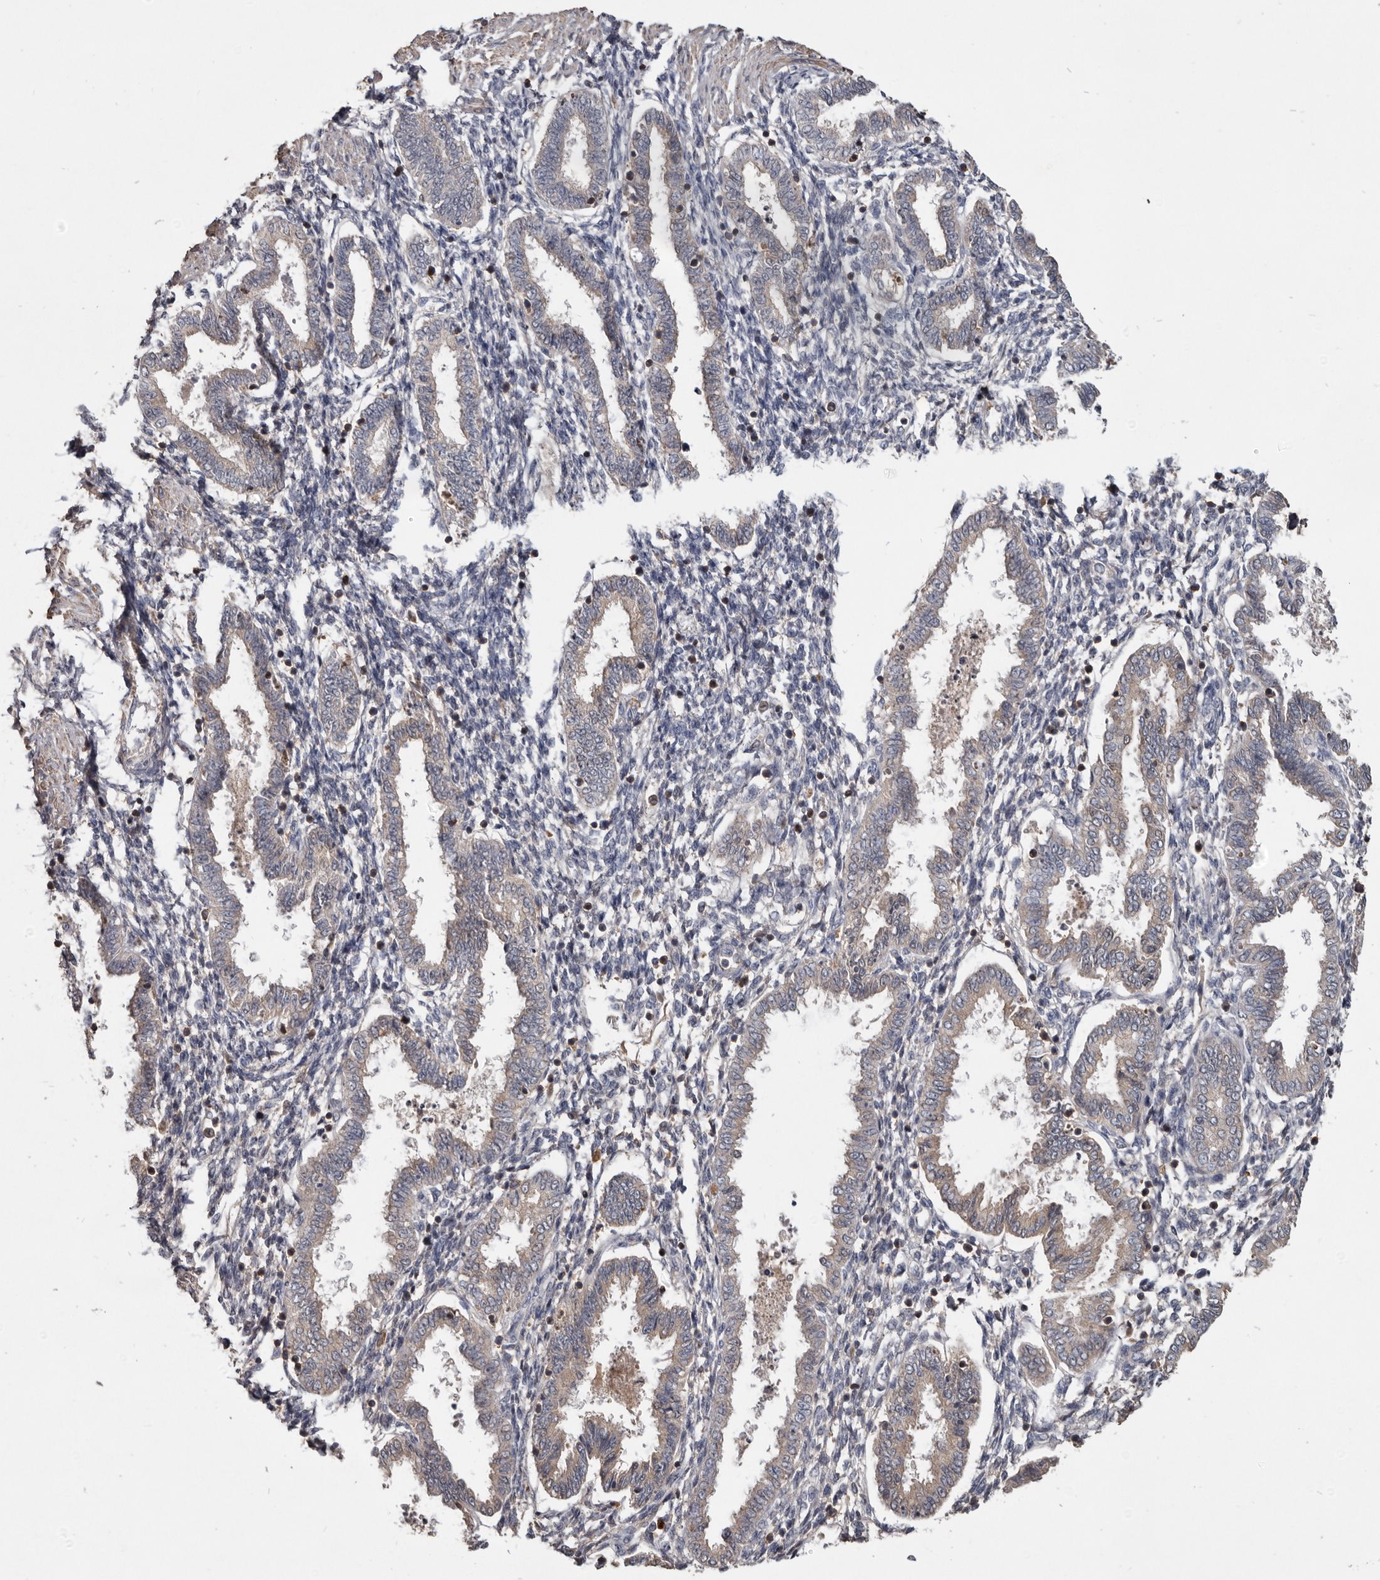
{"staining": {"intensity": "negative", "quantity": "none", "location": "none"}, "tissue": "endometrium", "cell_type": "Cells in endometrial stroma", "image_type": "normal", "snomed": [{"axis": "morphology", "description": "Normal tissue, NOS"}, {"axis": "topography", "description": "Endometrium"}], "caption": "IHC micrograph of unremarkable human endometrium stained for a protein (brown), which exhibits no staining in cells in endometrial stroma. Nuclei are stained in blue.", "gene": "TTC39A", "patient": {"sex": "female", "age": 33}}